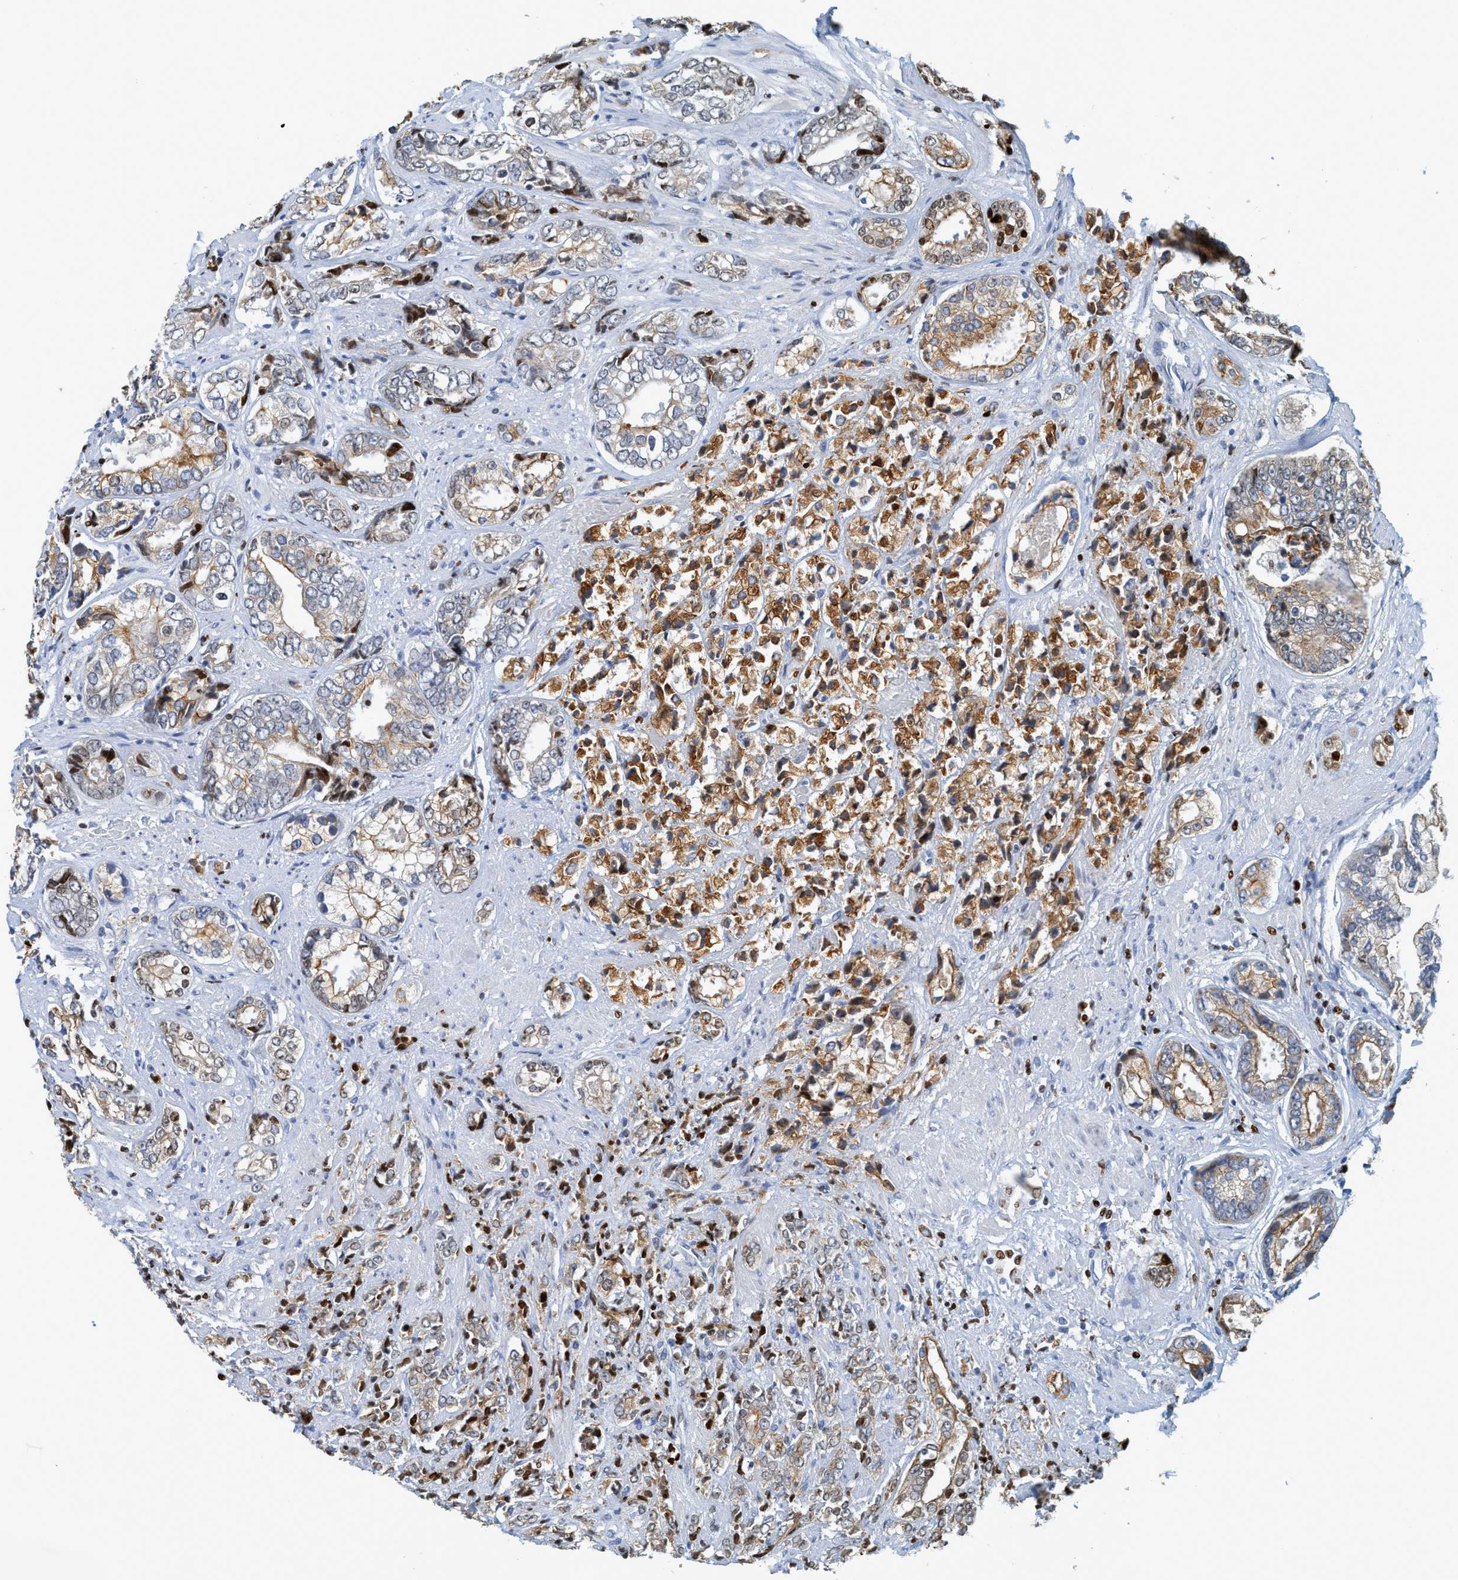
{"staining": {"intensity": "moderate", "quantity": ">75%", "location": "cytoplasmic/membranous"}, "tissue": "prostate cancer", "cell_type": "Tumor cells", "image_type": "cancer", "snomed": [{"axis": "morphology", "description": "Adenocarcinoma, High grade"}, {"axis": "topography", "description": "Prostate"}], "caption": "A medium amount of moderate cytoplasmic/membranous expression is seen in approximately >75% of tumor cells in adenocarcinoma (high-grade) (prostate) tissue.", "gene": "SH3D19", "patient": {"sex": "male", "age": 61}}